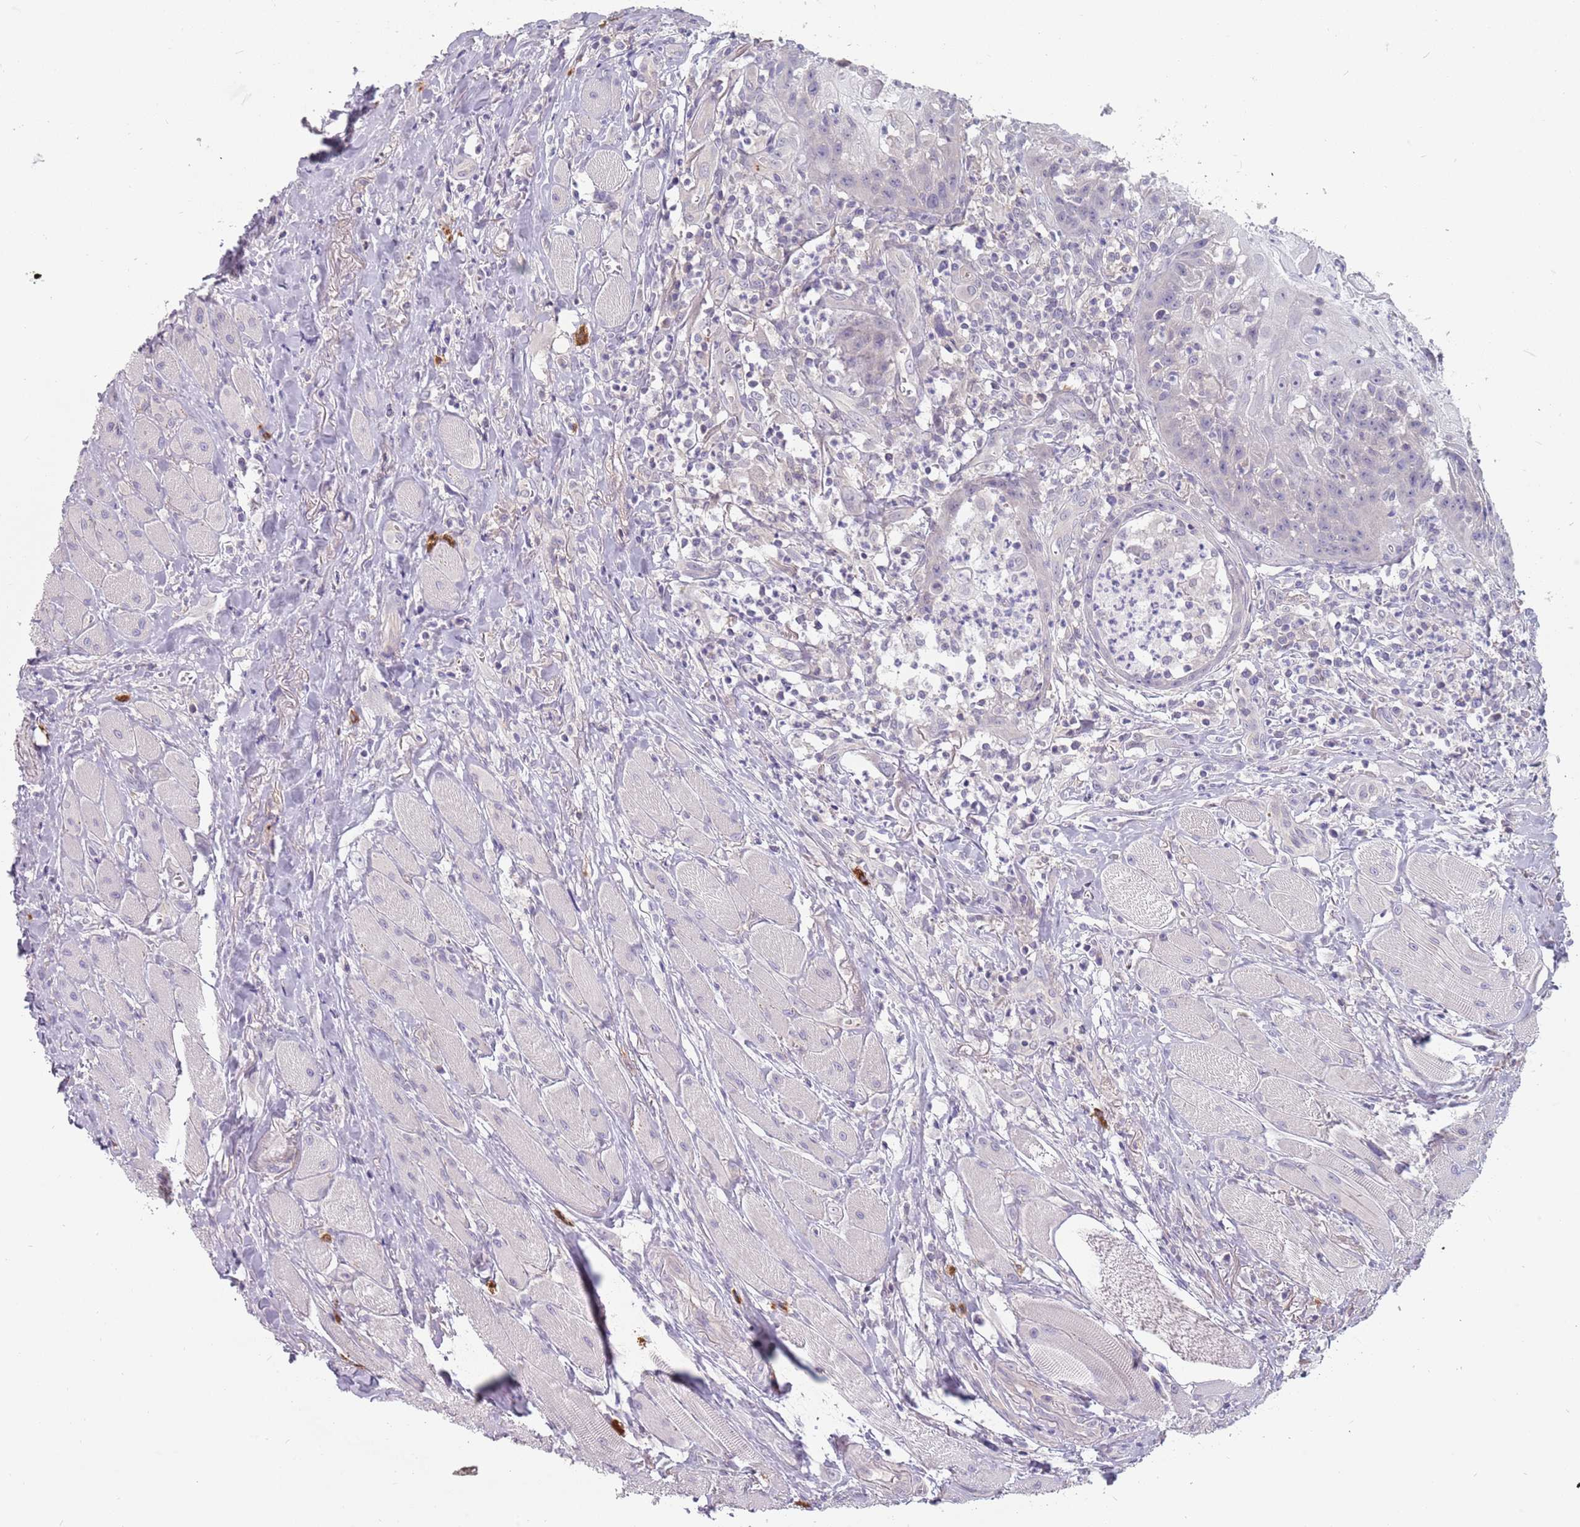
{"staining": {"intensity": "negative", "quantity": "none", "location": "none"}, "tissue": "head and neck cancer", "cell_type": "Tumor cells", "image_type": "cancer", "snomed": [{"axis": "morphology", "description": "Normal tissue, NOS"}, {"axis": "morphology", "description": "Squamous cell carcinoma, NOS"}, {"axis": "topography", "description": "Oral tissue"}, {"axis": "topography", "description": "Head-Neck"}], "caption": "The photomicrograph demonstrates no significant positivity in tumor cells of head and neck cancer.", "gene": "DDX4", "patient": {"sex": "female", "age": 70}}